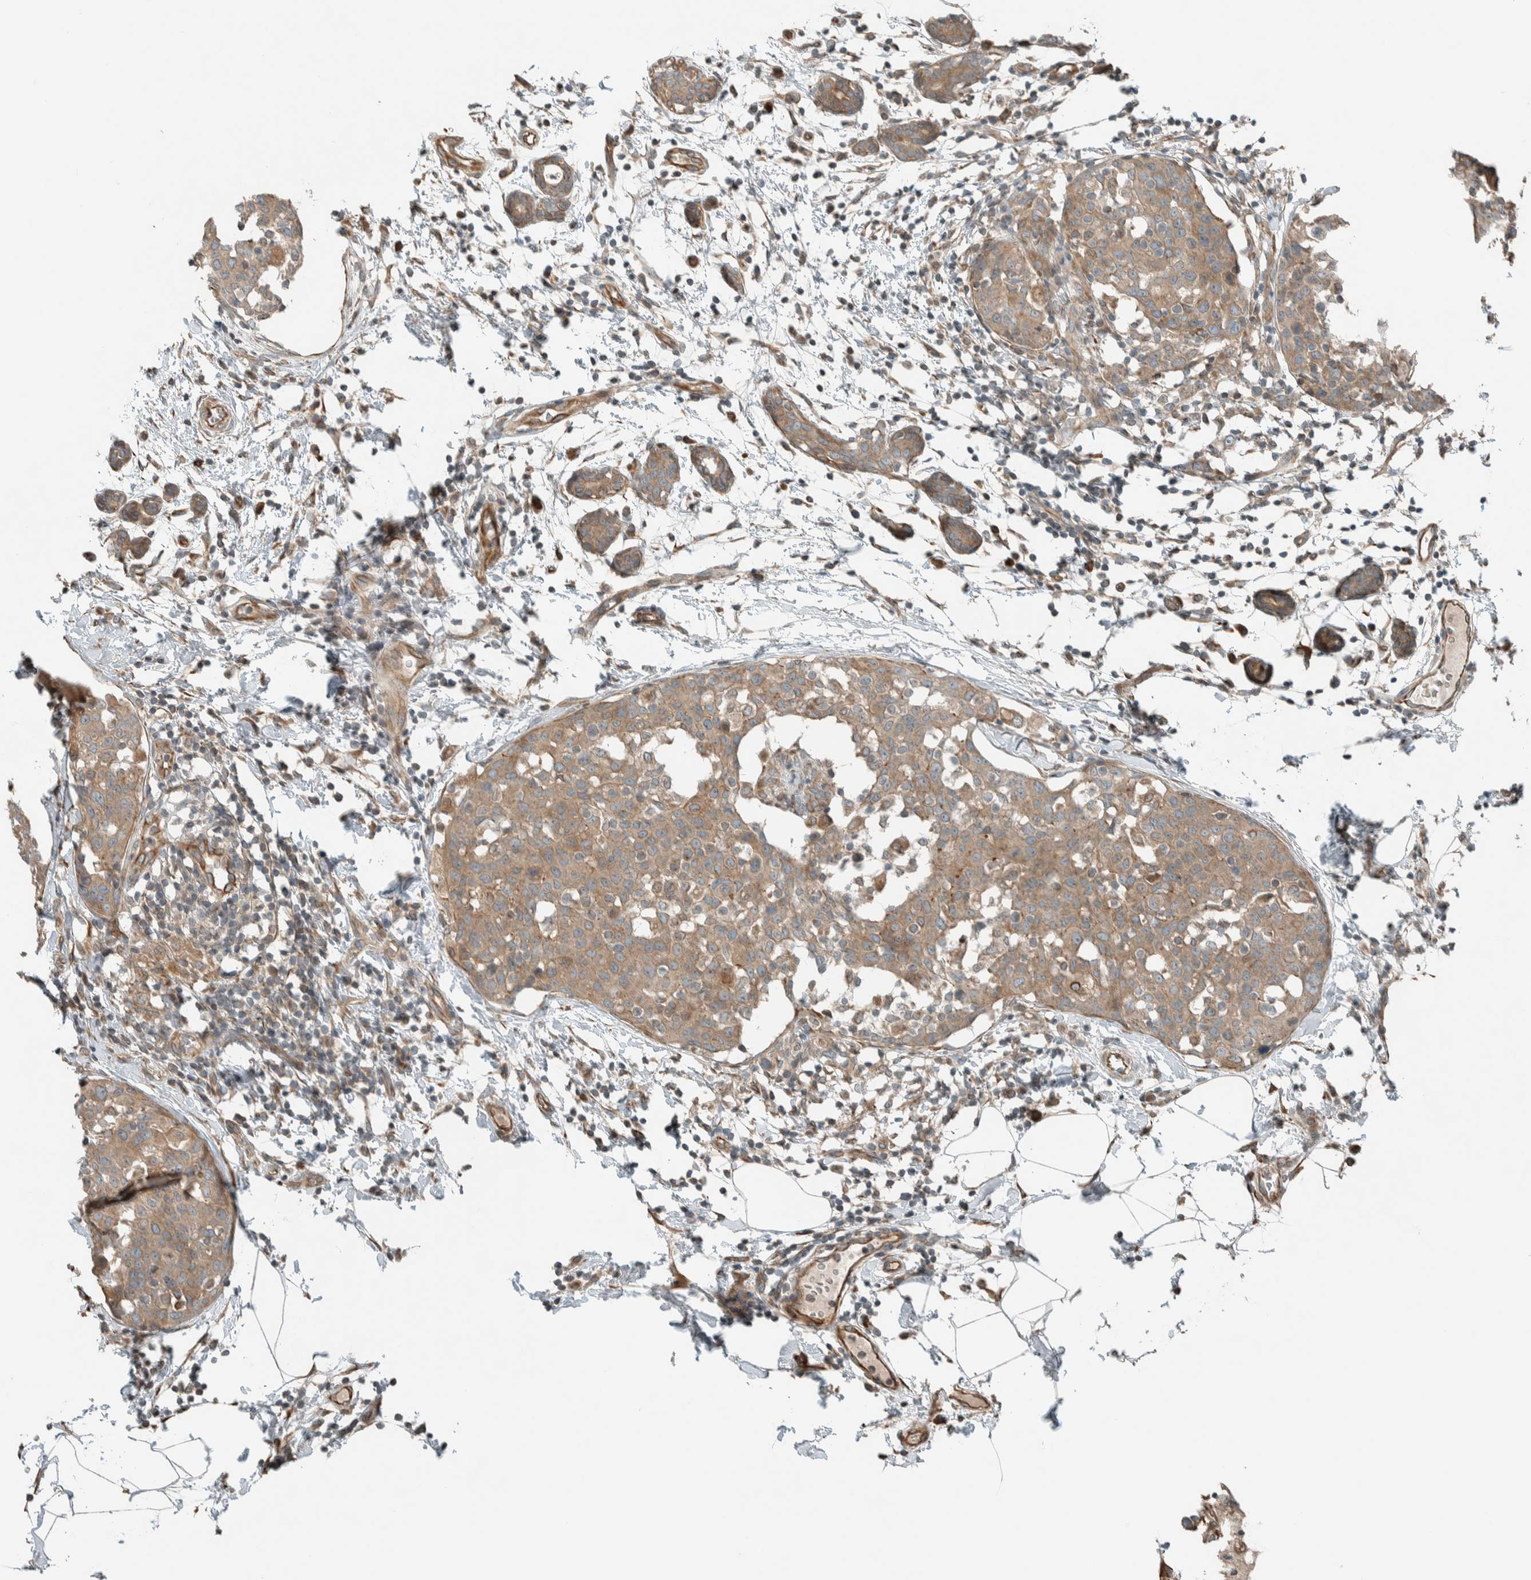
{"staining": {"intensity": "moderate", "quantity": ">75%", "location": "cytoplasmic/membranous"}, "tissue": "breast cancer", "cell_type": "Tumor cells", "image_type": "cancer", "snomed": [{"axis": "morphology", "description": "Normal tissue, NOS"}, {"axis": "morphology", "description": "Duct carcinoma"}, {"axis": "topography", "description": "Breast"}], "caption": "High-magnification brightfield microscopy of infiltrating ductal carcinoma (breast) stained with DAB (3,3'-diaminobenzidine) (brown) and counterstained with hematoxylin (blue). tumor cells exhibit moderate cytoplasmic/membranous positivity is present in approximately>75% of cells.", "gene": "SEL1L", "patient": {"sex": "female", "age": 37}}